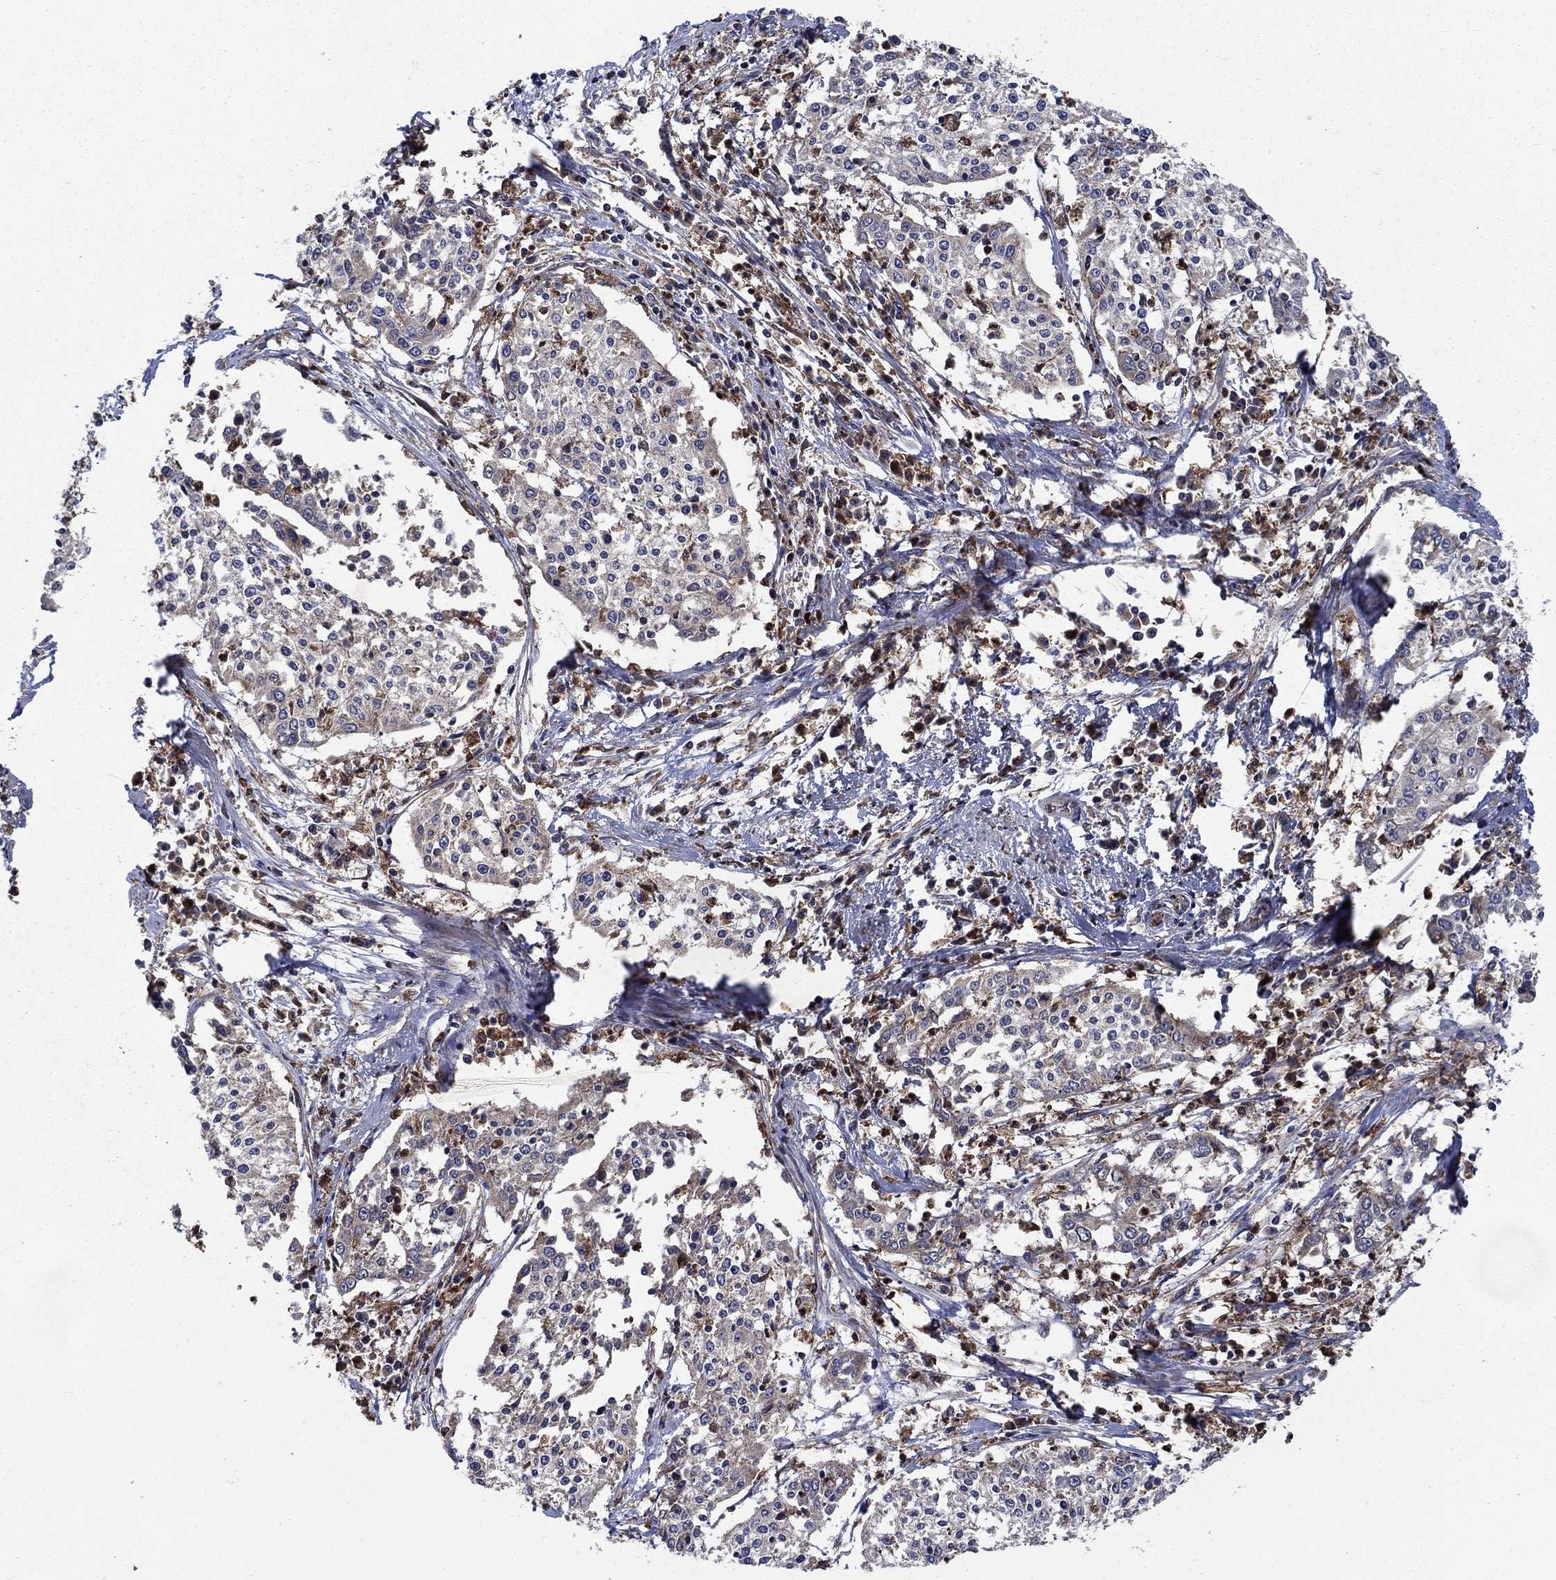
{"staining": {"intensity": "moderate", "quantity": "<25%", "location": "cytoplasmic/membranous"}, "tissue": "cervical cancer", "cell_type": "Tumor cells", "image_type": "cancer", "snomed": [{"axis": "morphology", "description": "Squamous cell carcinoma, NOS"}, {"axis": "topography", "description": "Cervix"}], "caption": "Cervical squamous cell carcinoma stained with a brown dye exhibits moderate cytoplasmic/membranous positive staining in about <25% of tumor cells.", "gene": "RNF19B", "patient": {"sex": "female", "age": 41}}